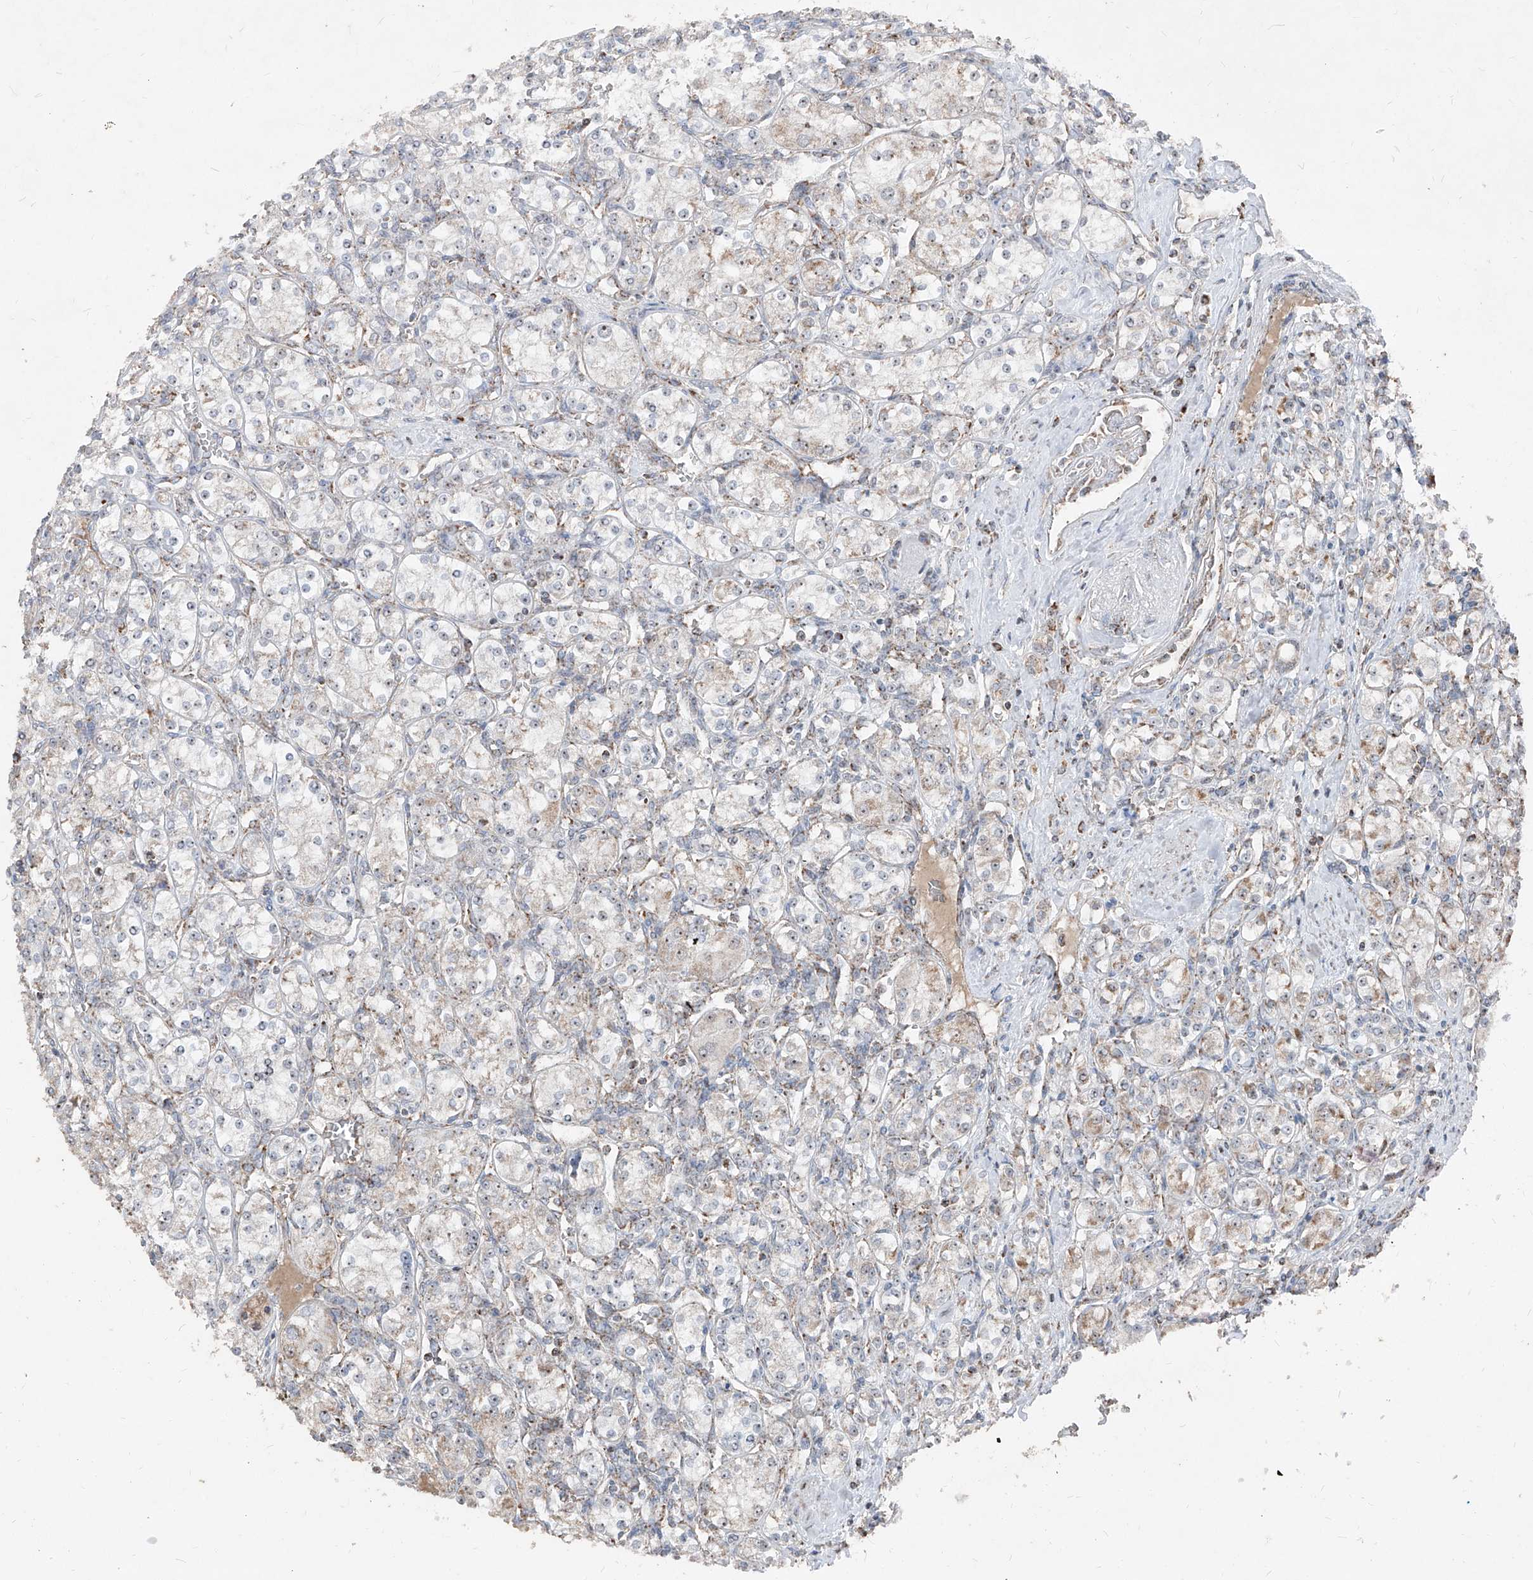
{"staining": {"intensity": "weak", "quantity": "25%-75%", "location": "cytoplasmic/membranous"}, "tissue": "renal cancer", "cell_type": "Tumor cells", "image_type": "cancer", "snomed": [{"axis": "morphology", "description": "Adenocarcinoma, NOS"}, {"axis": "topography", "description": "Kidney"}], "caption": "An immunohistochemistry image of neoplastic tissue is shown. Protein staining in brown shows weak cytoplasmic/membranous positivity in renal adenocarcinoma within tumor cells. (DAB = brown stain, brightfield microscopy at high magnification).", "gene": "NDUFB3", "patient": {"sex": "male", "age": 77}}